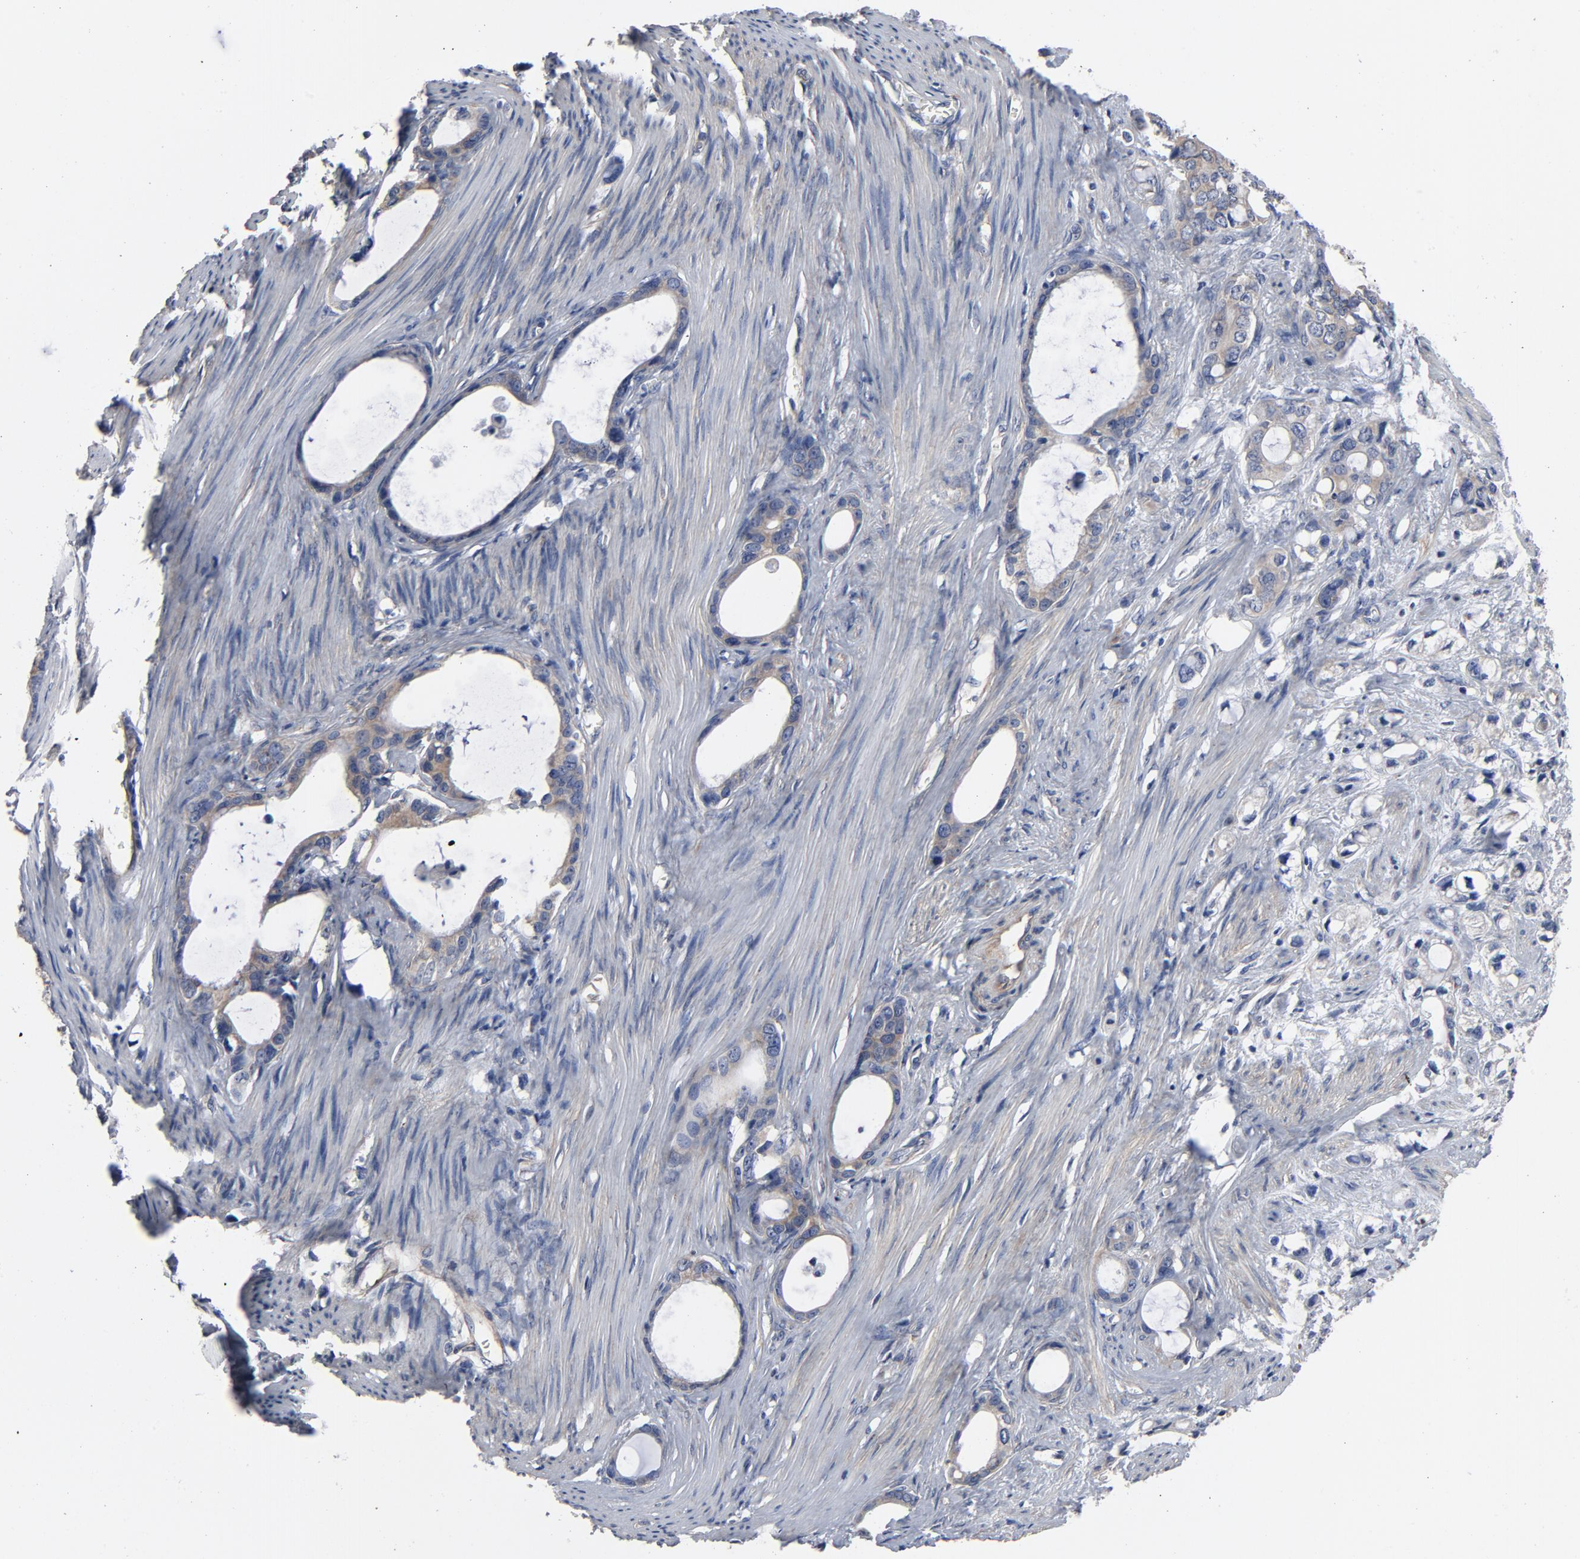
{"staining": {"intensity": "moderate", "quantity": ">75%", "location": "cytoplasmic/membranous"}, "tissue": "stomach cancer", "cell_type": "Tumor cells", "image_type": "cancer", "snomed": [{"axis": "morphology", "description": "Adenocarcinoma, NOS"}, {"axis": "topography", "description": "Stomach"}], "caption": "Protein staining shows moderate cytoplasmic/membranous staining in approximately >75% of tumor cells in stomach cancer (adenocarcinoma).", "gene": "DYNLT3", "patient": {"sex": "female", "age": 75}}